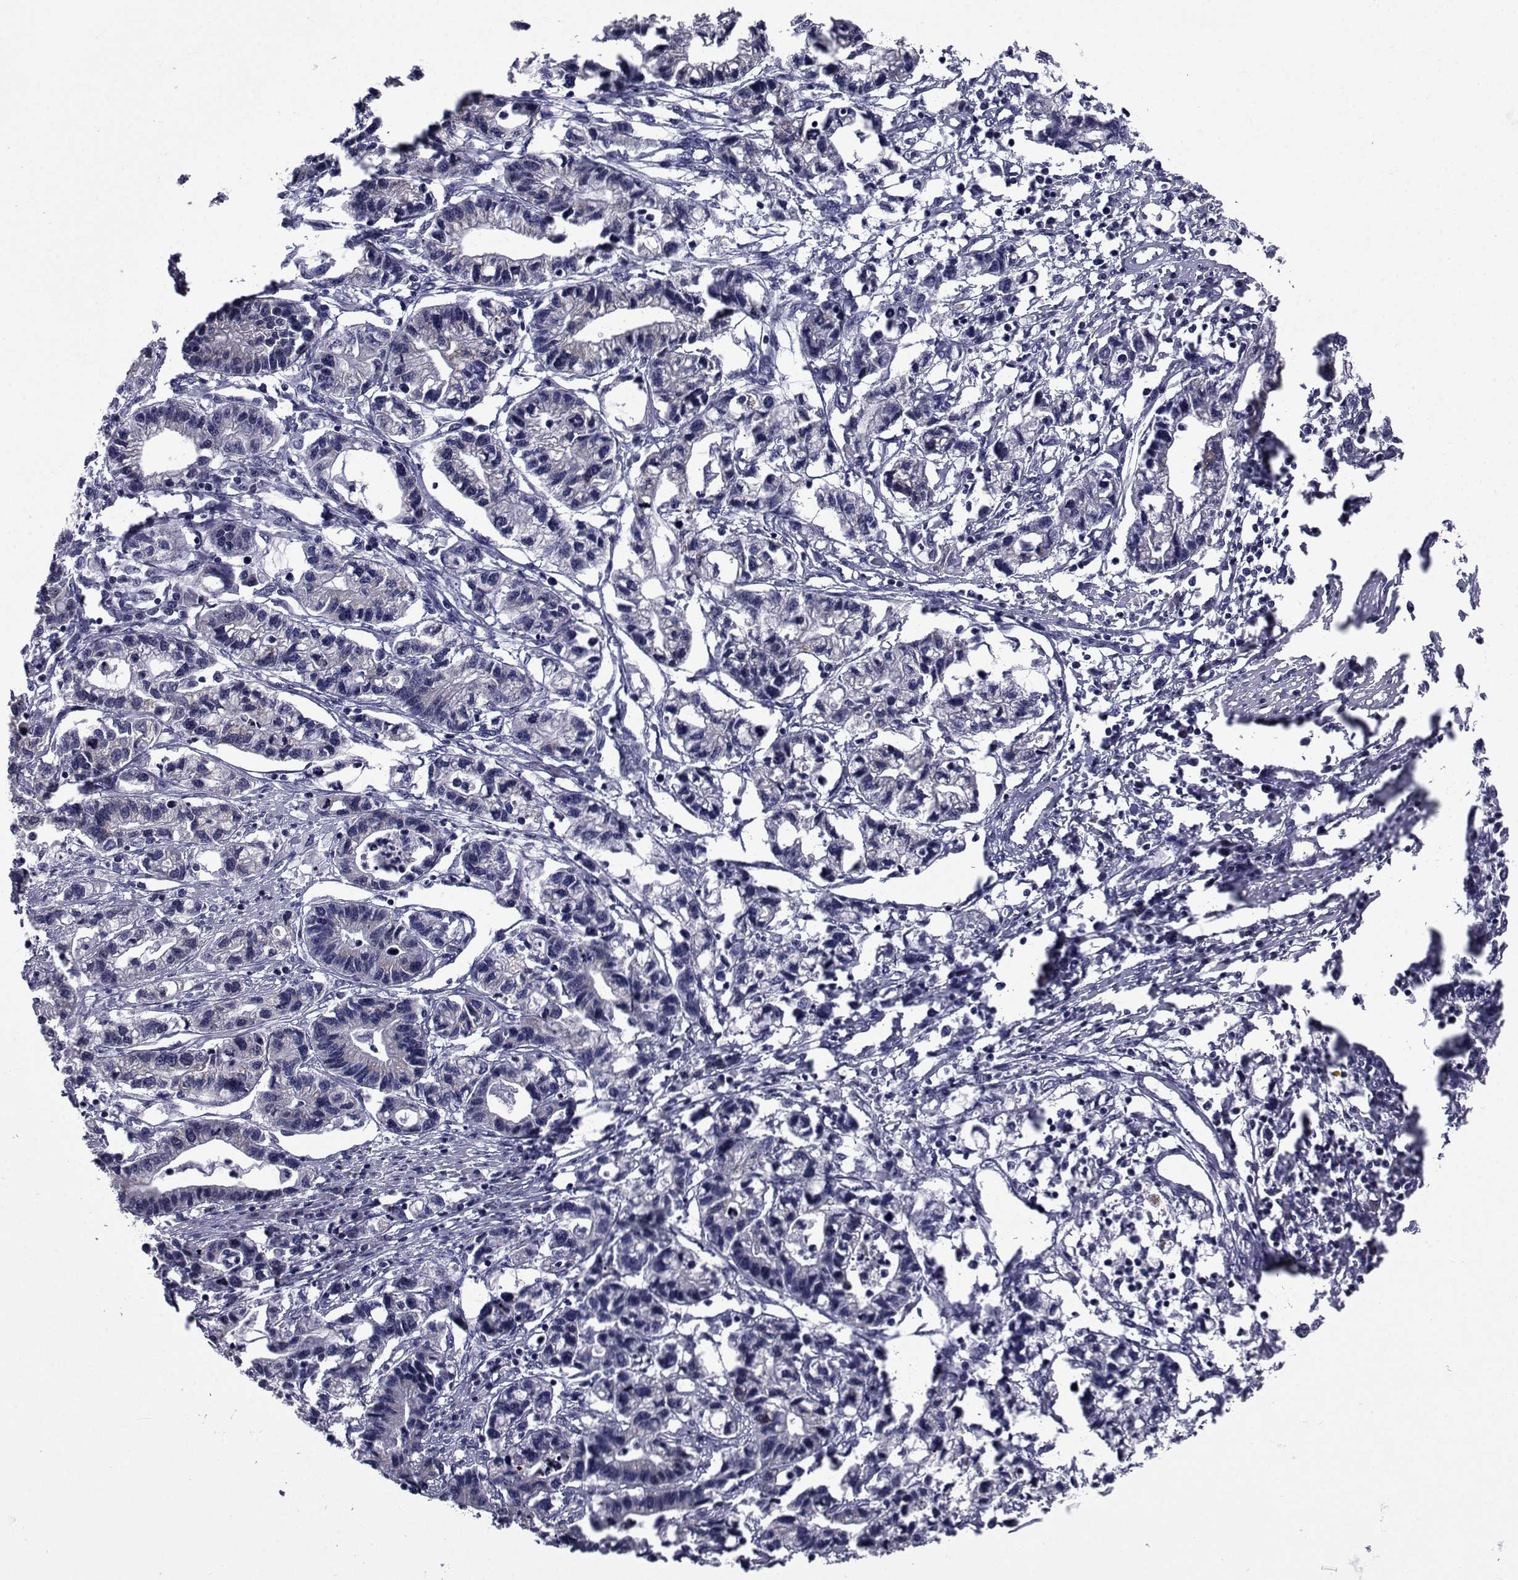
{"staining": {"intensity": "negative", "quantity": "none", "location": "none"}, "tissue": "stomach cancer", "cell_type": "Tumor cells", "image_type": "cancer", "snomed": [{"axis": "morphology", "description": "Adenocarcinoma, NOS"}, {"axis": "topography", "description": "Stomach"}], "caption": "Tumor cells show no significant protein positivity in stomach adenocarcinoma. (Stains: DAB immunohistochemistry with hematoxylin counter stain, Microscopy: brightfield microscopy at high magnification).", "gene": "ROPN1", "patient": {"sex": "male", "age": 83}}